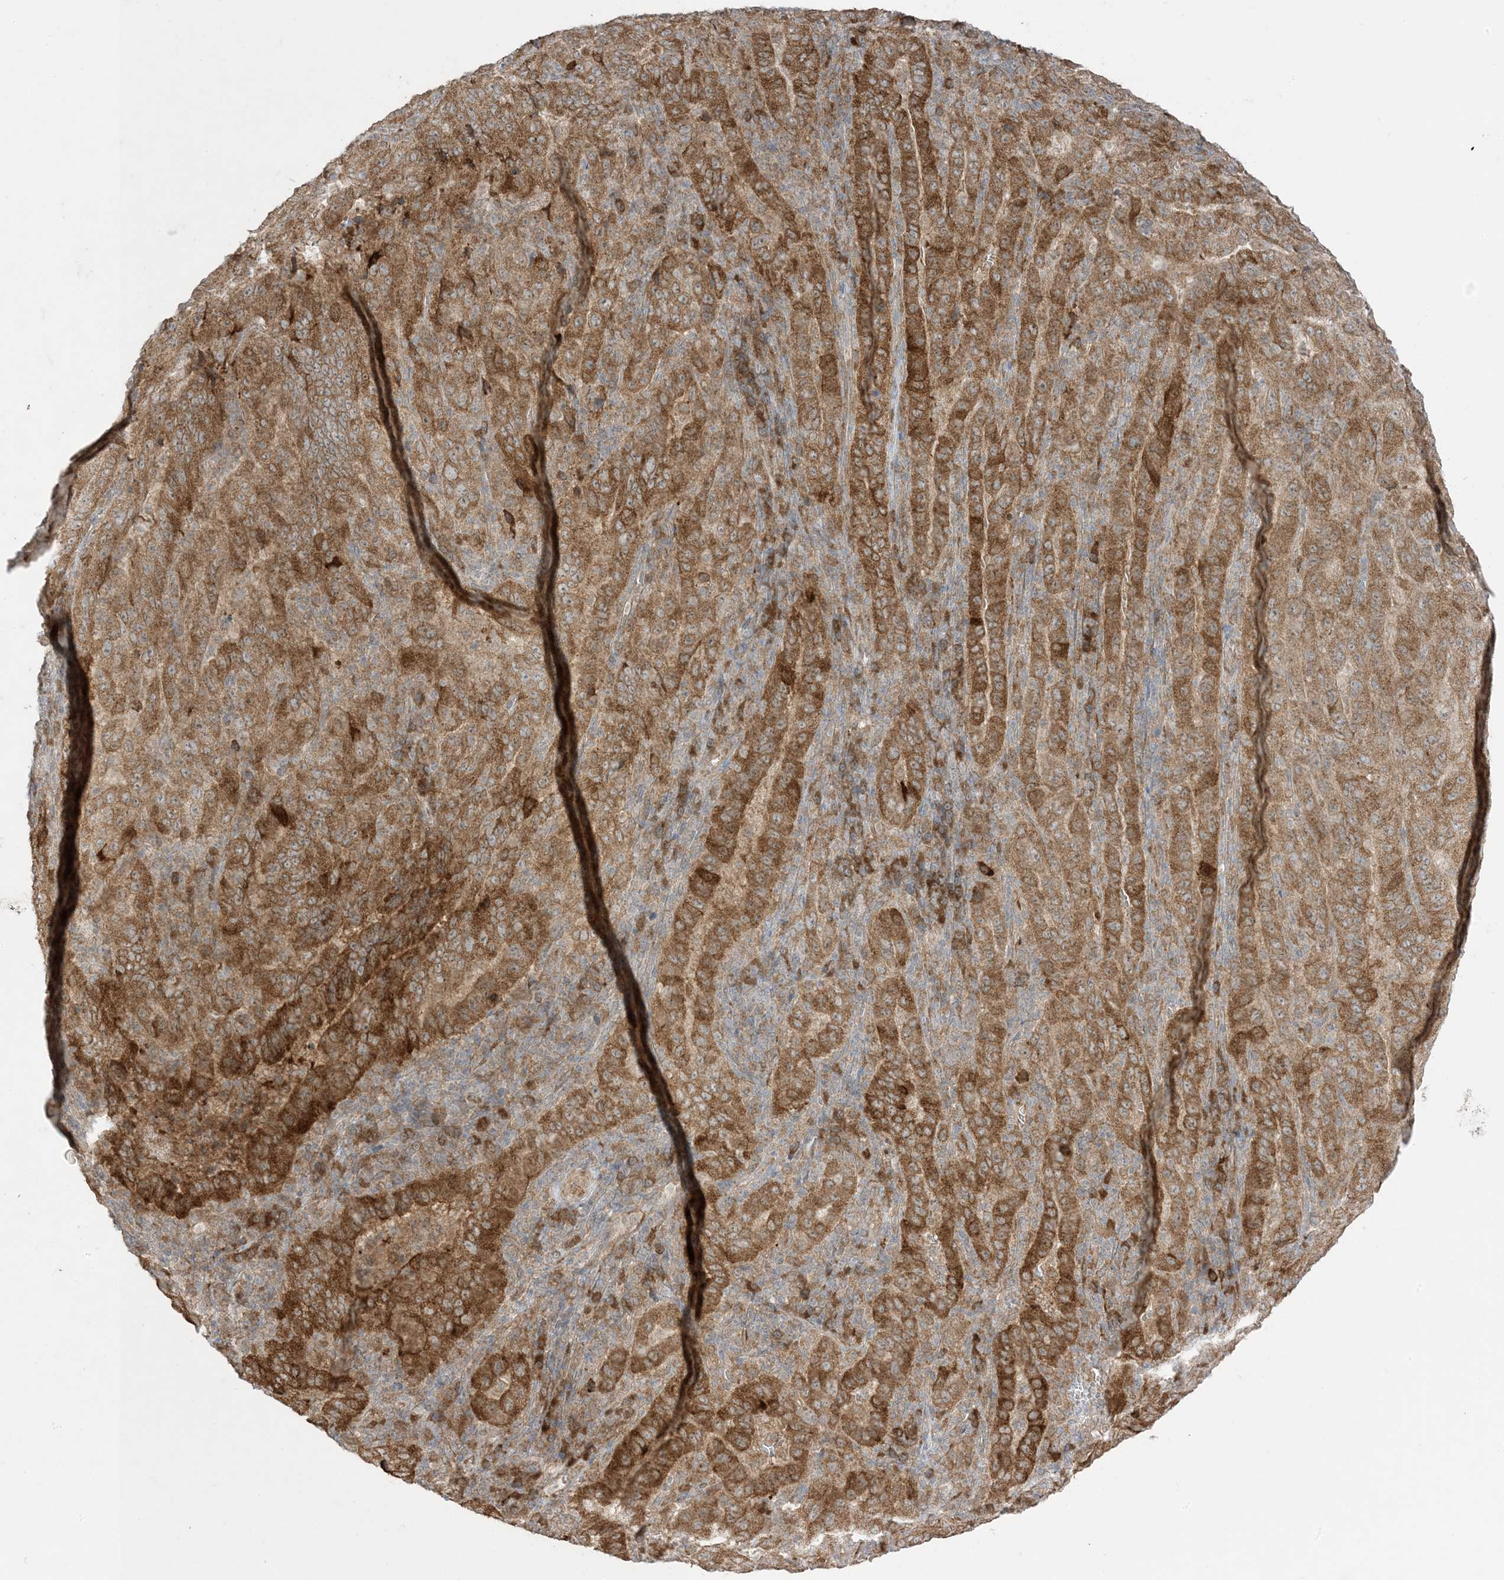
{"staining": {"intensity": "strong", "quantity": ">75%", "location": "cytoplasmic/membranous"}, "tissue": "pancreatic cancer", "cell_type": "Tumor cells", "image_type": "cancer", "snomed": [{"axis": "morphology", "description": "Adenocarcinoma, NOS"}, {"axis": "topography", "description": "Pancreas"}], "caption": "Pancreatic adenocarcinoma was stained to show a protein in brown. There is high levels of strong cytoplasmic/membranous staining in approximately >75% of tumor cells.", "gene": "ODC1", "patient": {"sex": "male", "age": 63}}